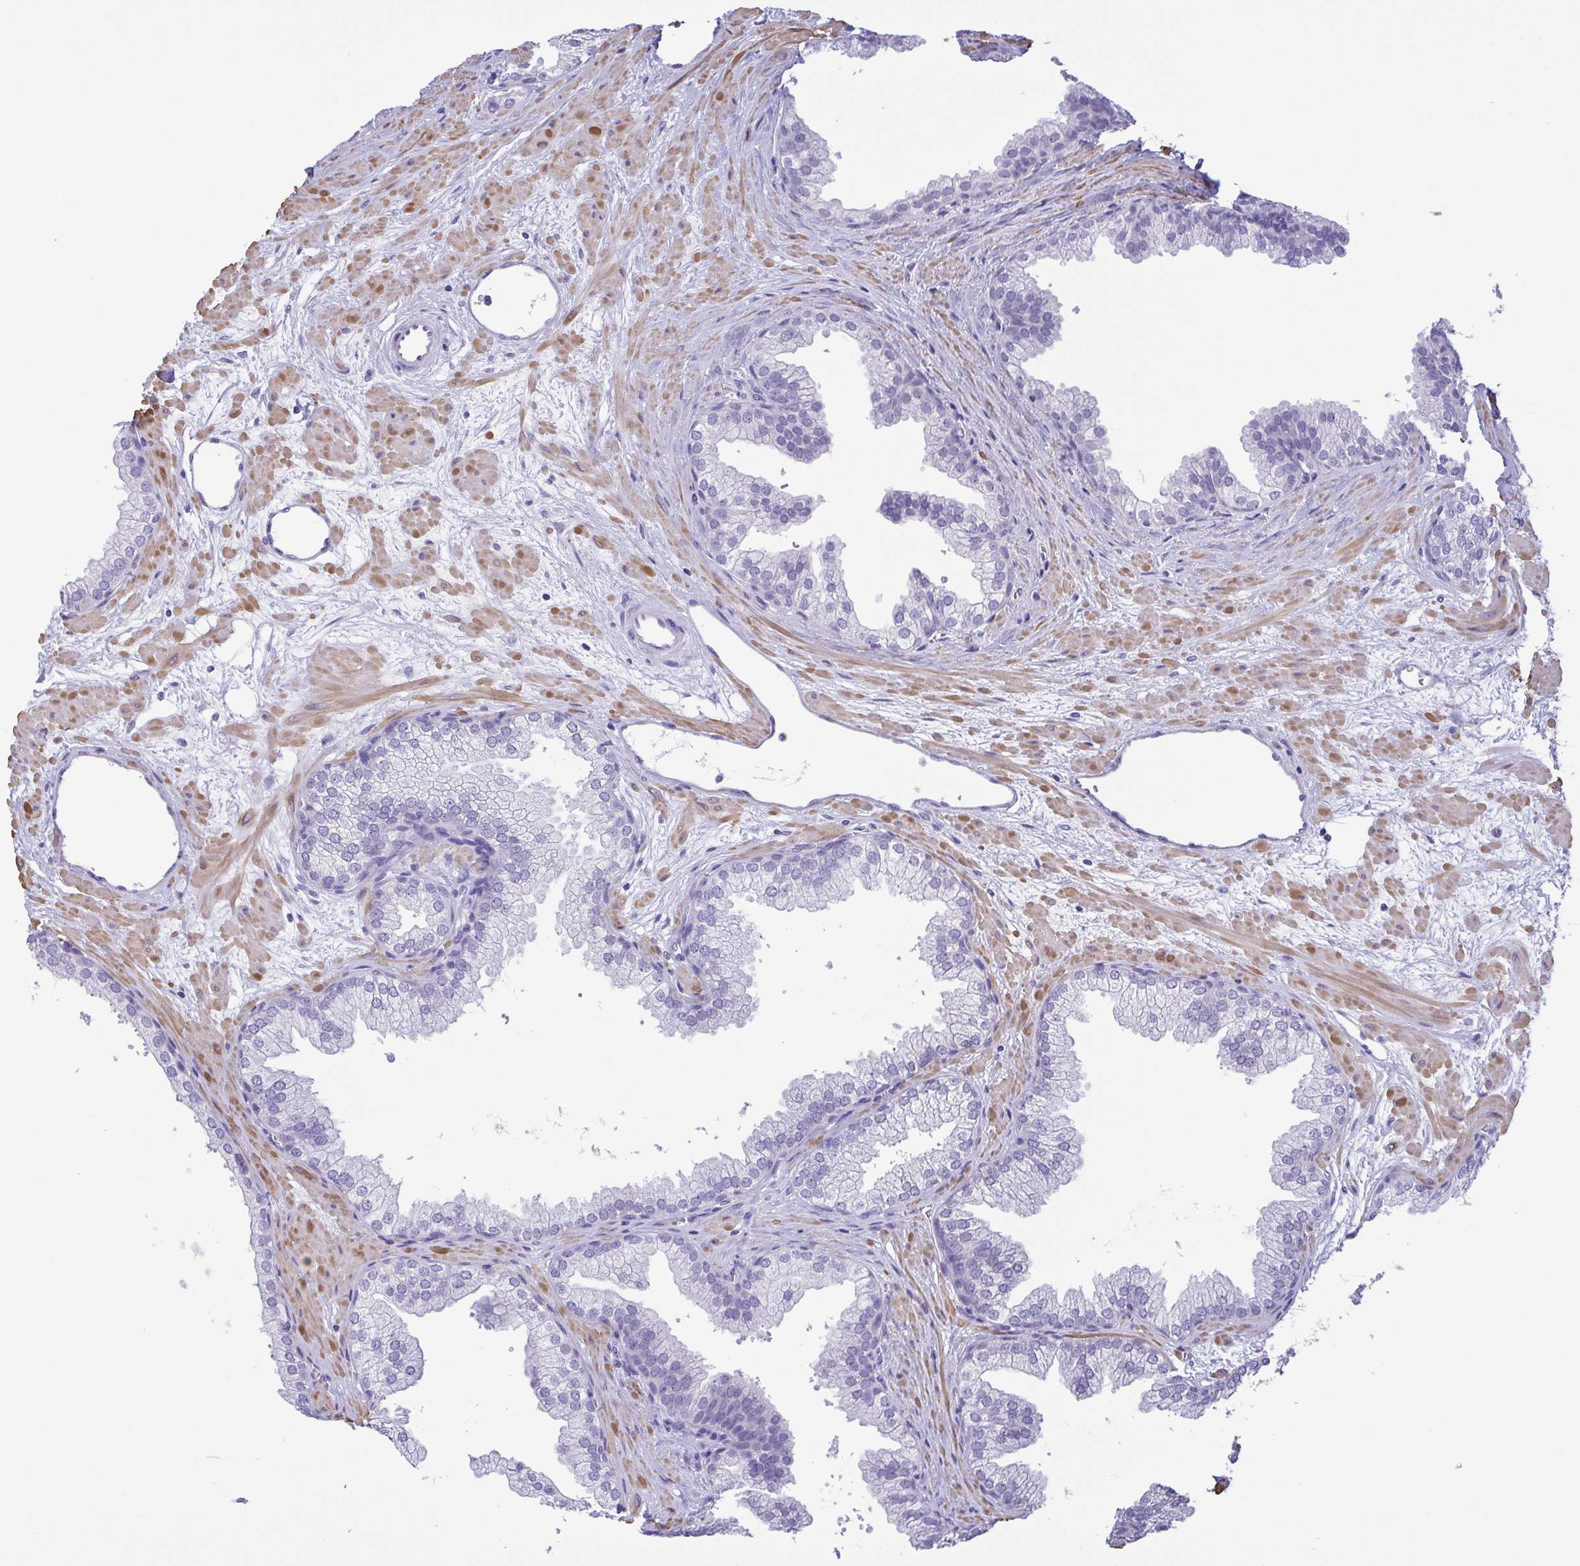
{"staining": {"intensity": "negative", "quantity": "none", "location": "none"}, "tissue": "prostate", "cell_type": "Glandular cells", "image_type": "normal", "snomed": [{"axis": "morphology", "description": "Normal tissue, NOS"}, {"axis": "topography", "description": "Prostate"}], "caption": "A micrograph of prostate stained for a protein demonstrates no brown staining in glandular cells.", "gene": "MYL7", "patient": {"sex": "male", "age": 37}}